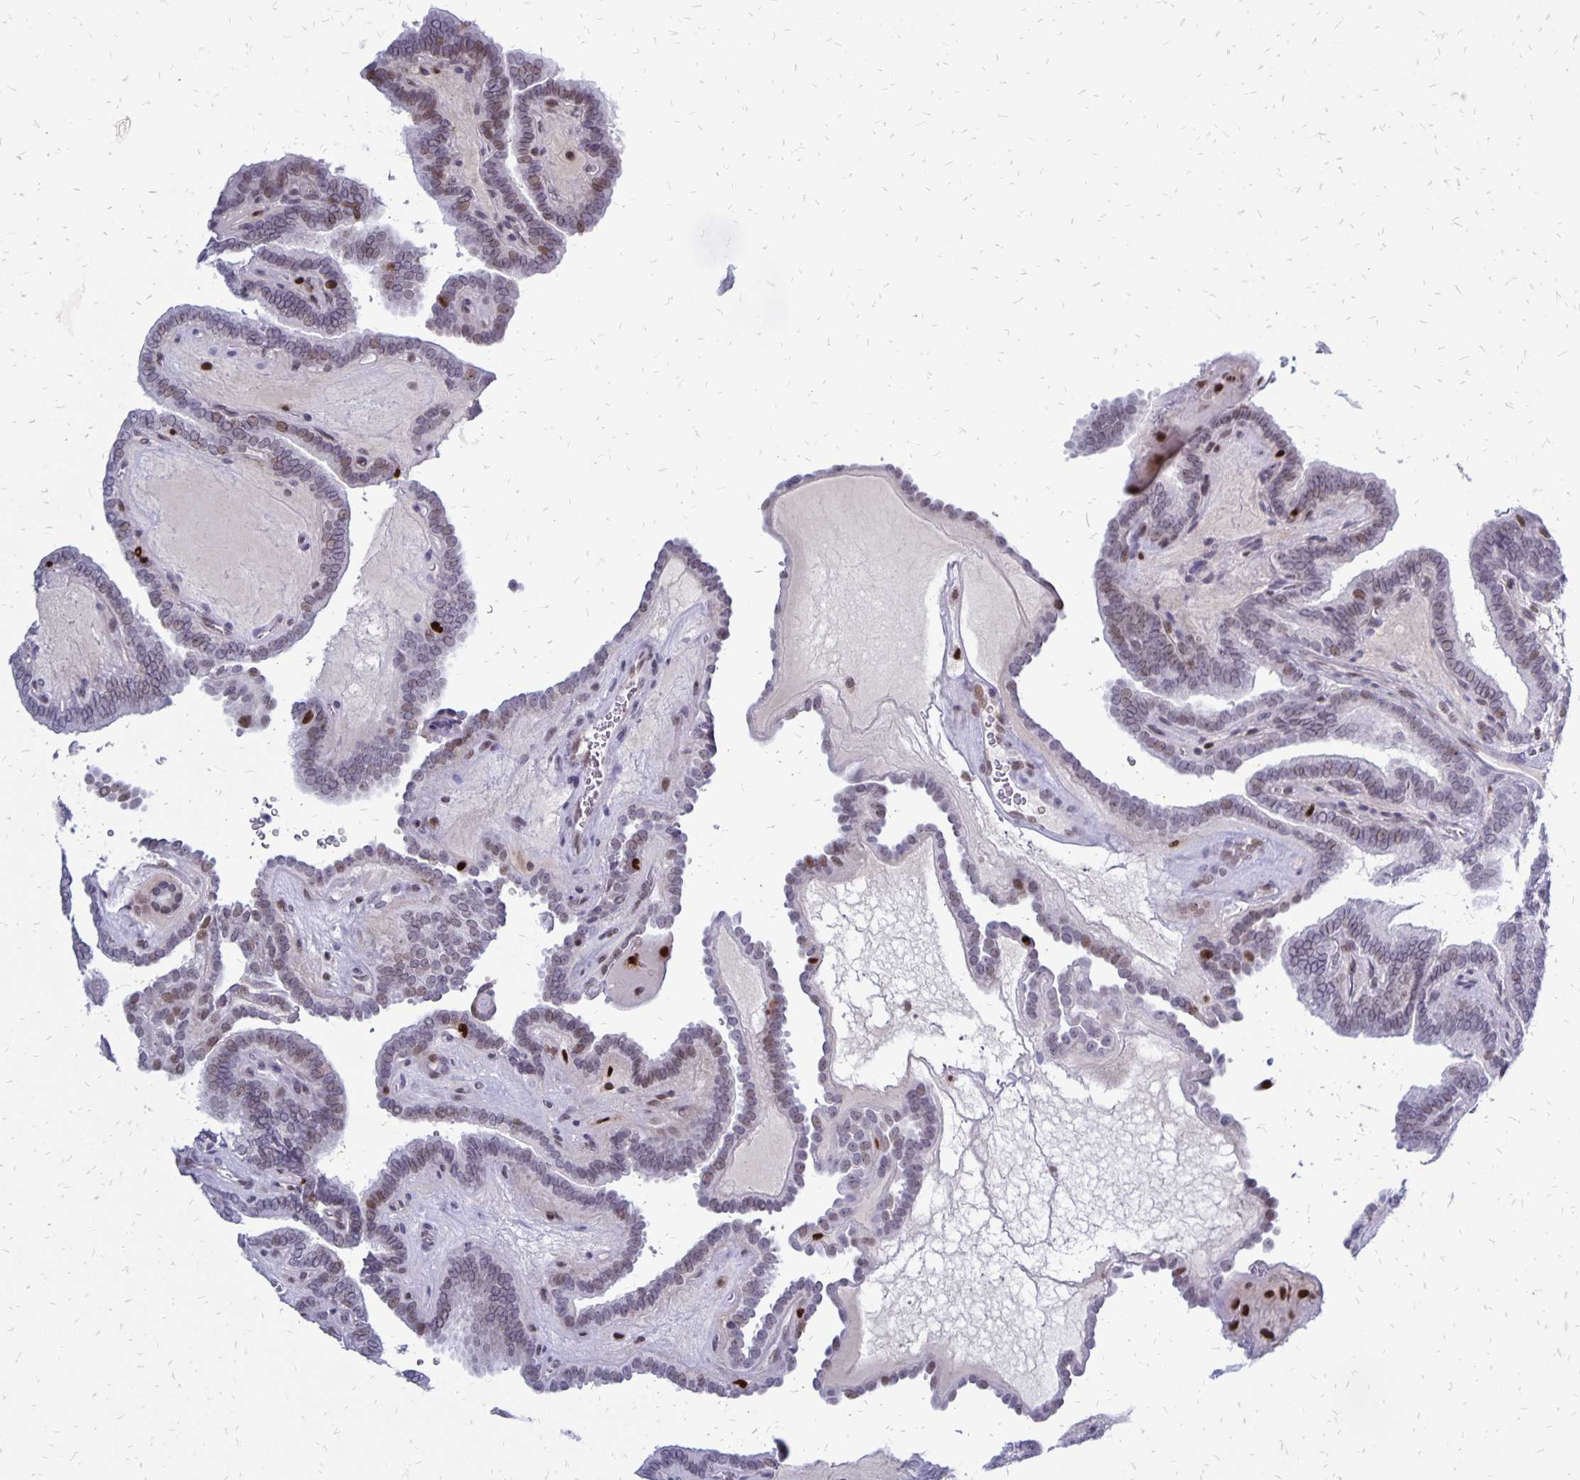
{"staining": {"intensity": "moderate", "quantity": "<25%", "location": "nuclear"}, "tissue": "thyroid cancer", "cell_type": "Tumor cells", "image_type": "cancer", "snomed": [{"axis": "morphology", "description": "Papillary adenocarcinoma, NOS"}, {"axis": "topography", "description": "Thyroid gland"}], "caption": "Protein expression analysis of human thyroid cancer reveals moderate nuclear staining in about <25% of tumor cells. The staining was performed using DAB (3,3'-diaminobenzidine) to visualize the protein expression in brown, while the nuclei were stained in blue with hematoxylin (Magnification: 20x).", "gene": "DCK", "patient": {"sex": "female", "age": 21}}